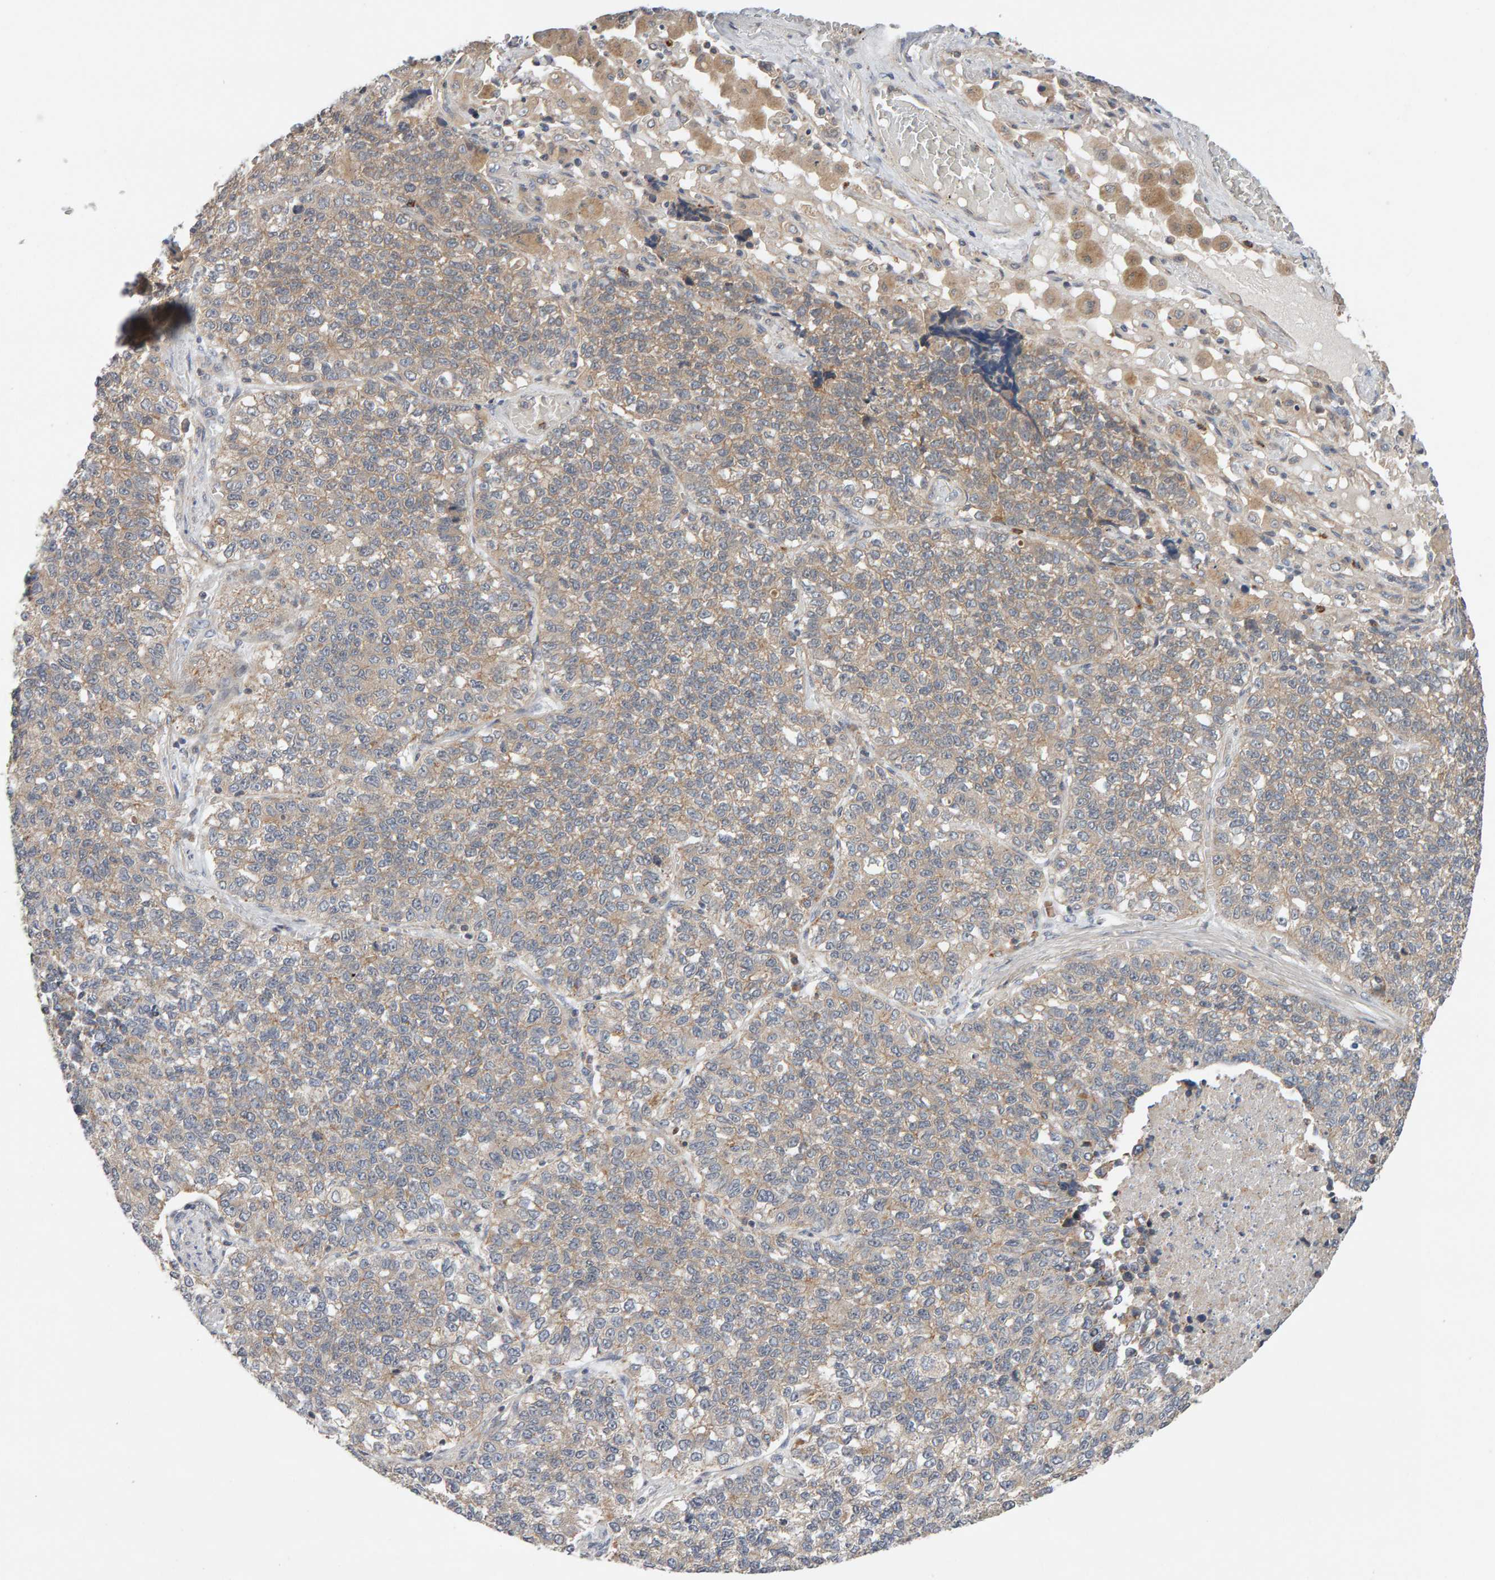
{"staining": {"intensity": "weak", "quantity": ">75%", "location": "cytoplasmic/membranous"}, "tissue": "lung cancer", "cell_type": "Tumor cells", "image_type": "cancer", "snomed": [{"axis": "morphology", "description": "Adenocarcinoma, NOS"}, {"axis": "topography", "description": "Lung"}], "caption": "Immunohistochemical staining of lung cancer demonstrates weak cytoplasmic/membranous protein expression in about >75% of tumor cells.", "gene": "DNAJC7", "patient": {"sex": "male", "age": 49}}